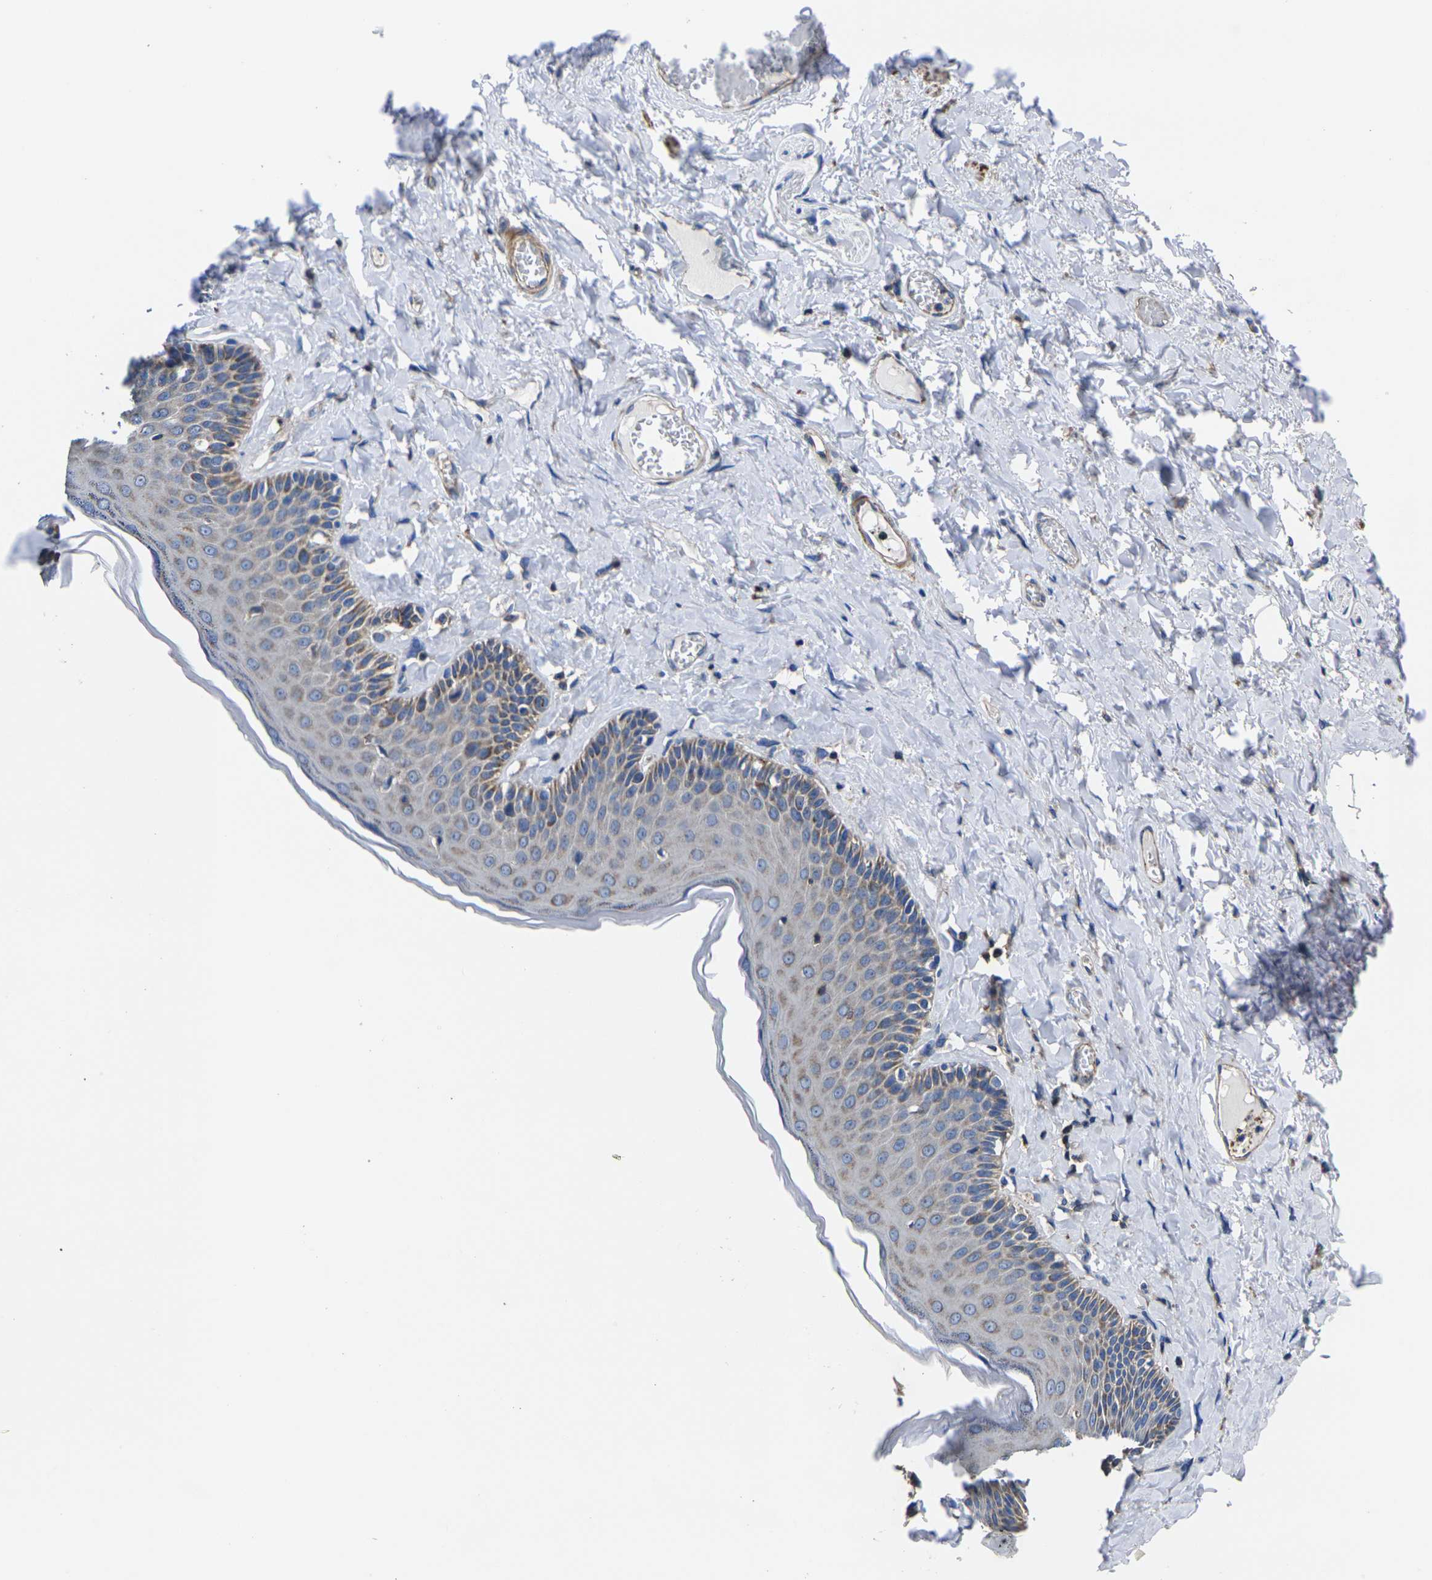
{"staining": {"intensity": "moderate", "quantity": "<25%", "location": "cytoplasmic/membranous"}, "tissue": "skin", "cell_type": "Epidermal cells", "image_type": "normal", "snomed": [{"axis": "morphology", "description": "Normal tissue, NOS"}, {"axis": "topography", "description": "Anal"}], "caption": "Skin stained with a protein marker reveals moderate staining in epidermal cells.", "gene": "GPR4", "patient": {"sex": "male", "age": 69}}